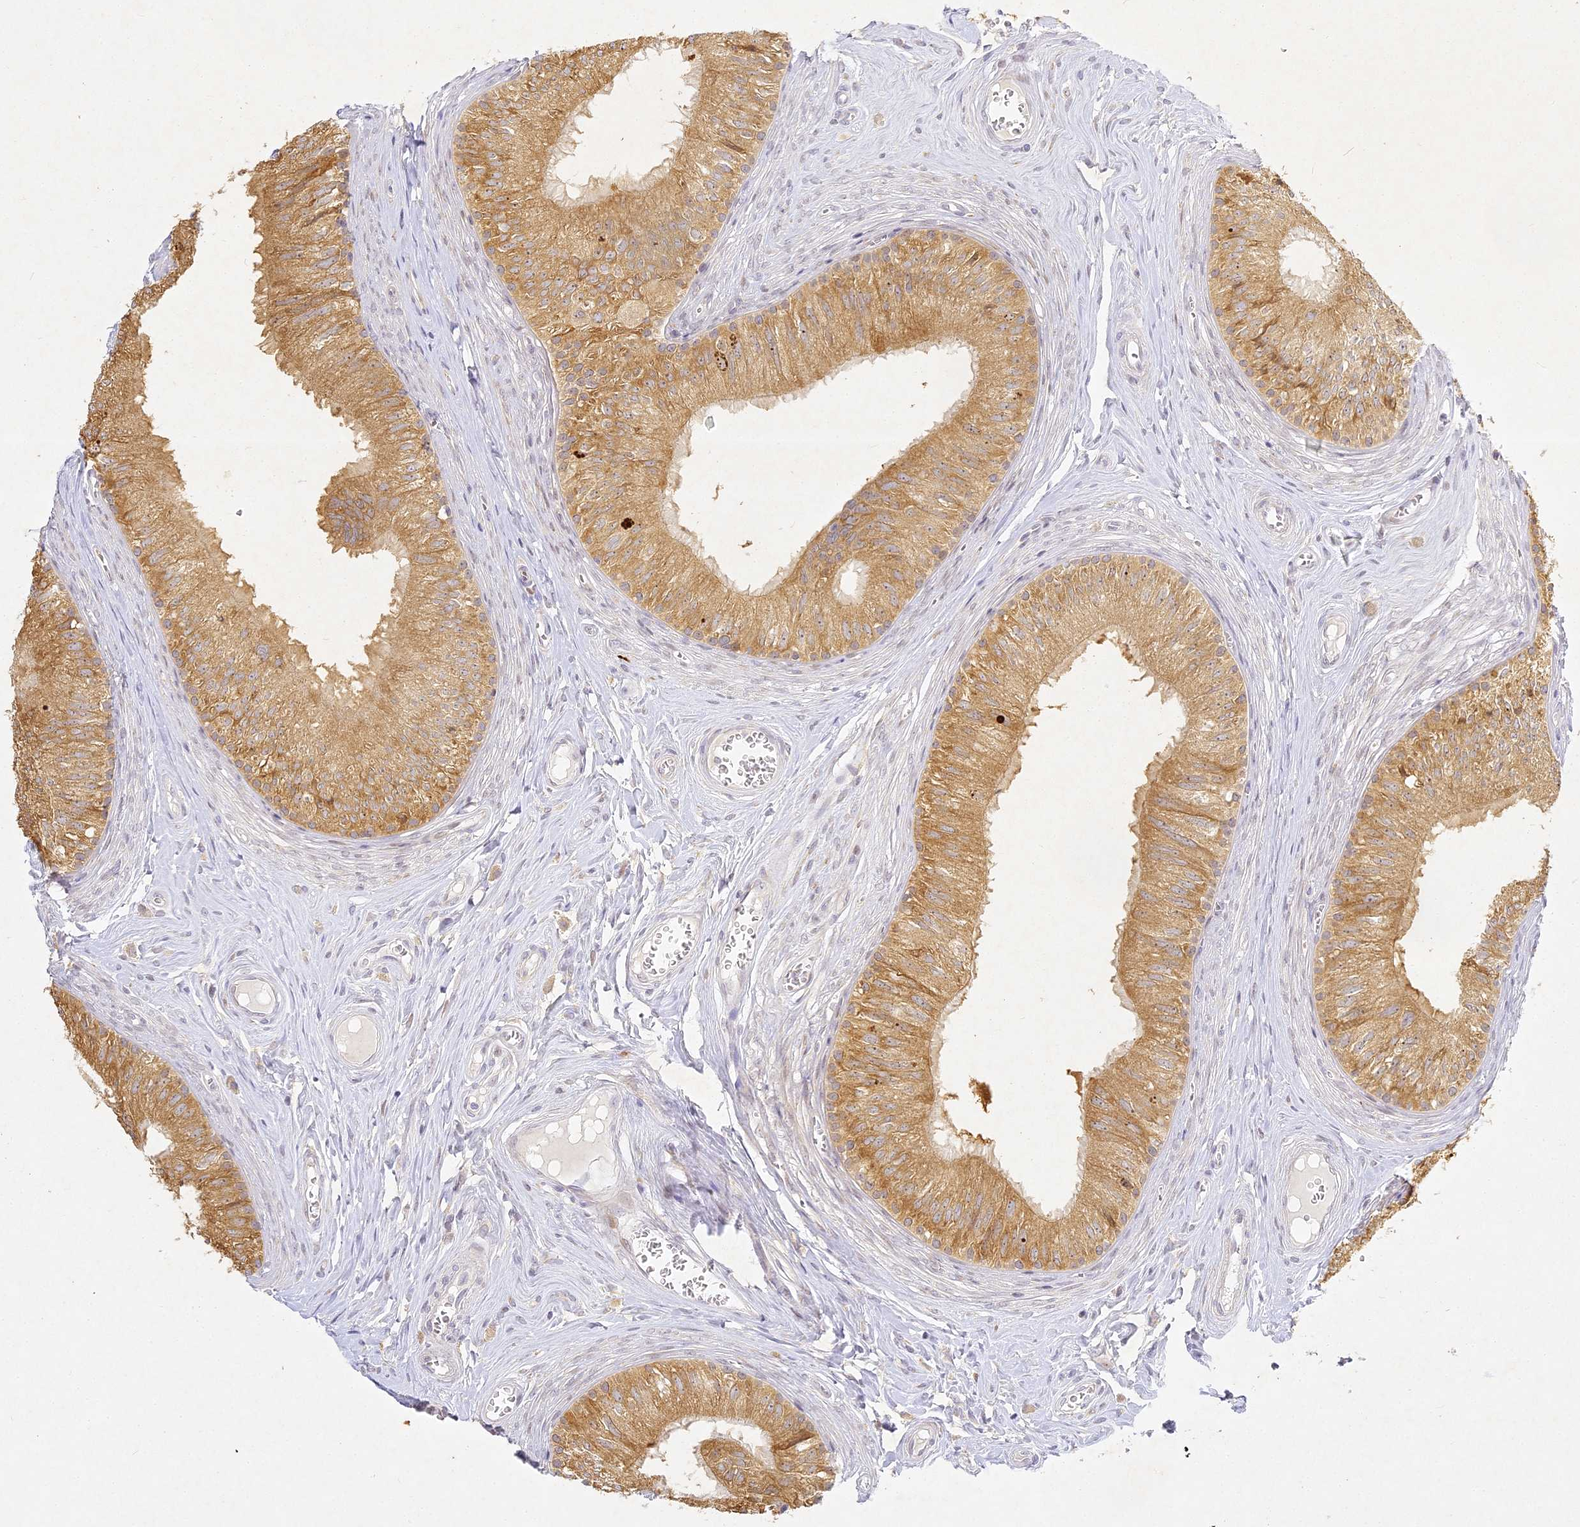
{"staining": {"intensity": "moderate", "quantity": ">75%", "location": "cytoplasmic/membranous"}, "tissue": "epididymis", "cell_type": "Glandular cells", "image_type": "normal", "snomed": [{"axis": "morphology", "description": "Normal tissue, NOS"}, {"axis": "topography", "description": "Epididymis"}], "caption": "IHC histopathology image of unremarkable epididymis: human epididymis stained using immunohistochemistry demonstrates medium levels of moderate protein expression localized specifically in the cytoplasmic/membranous of glandular cells, appearing as a cytoplasmic/membranous brown color.", "gene": "SLC30A5", "patient": {"sex": "male", "age": 46}}